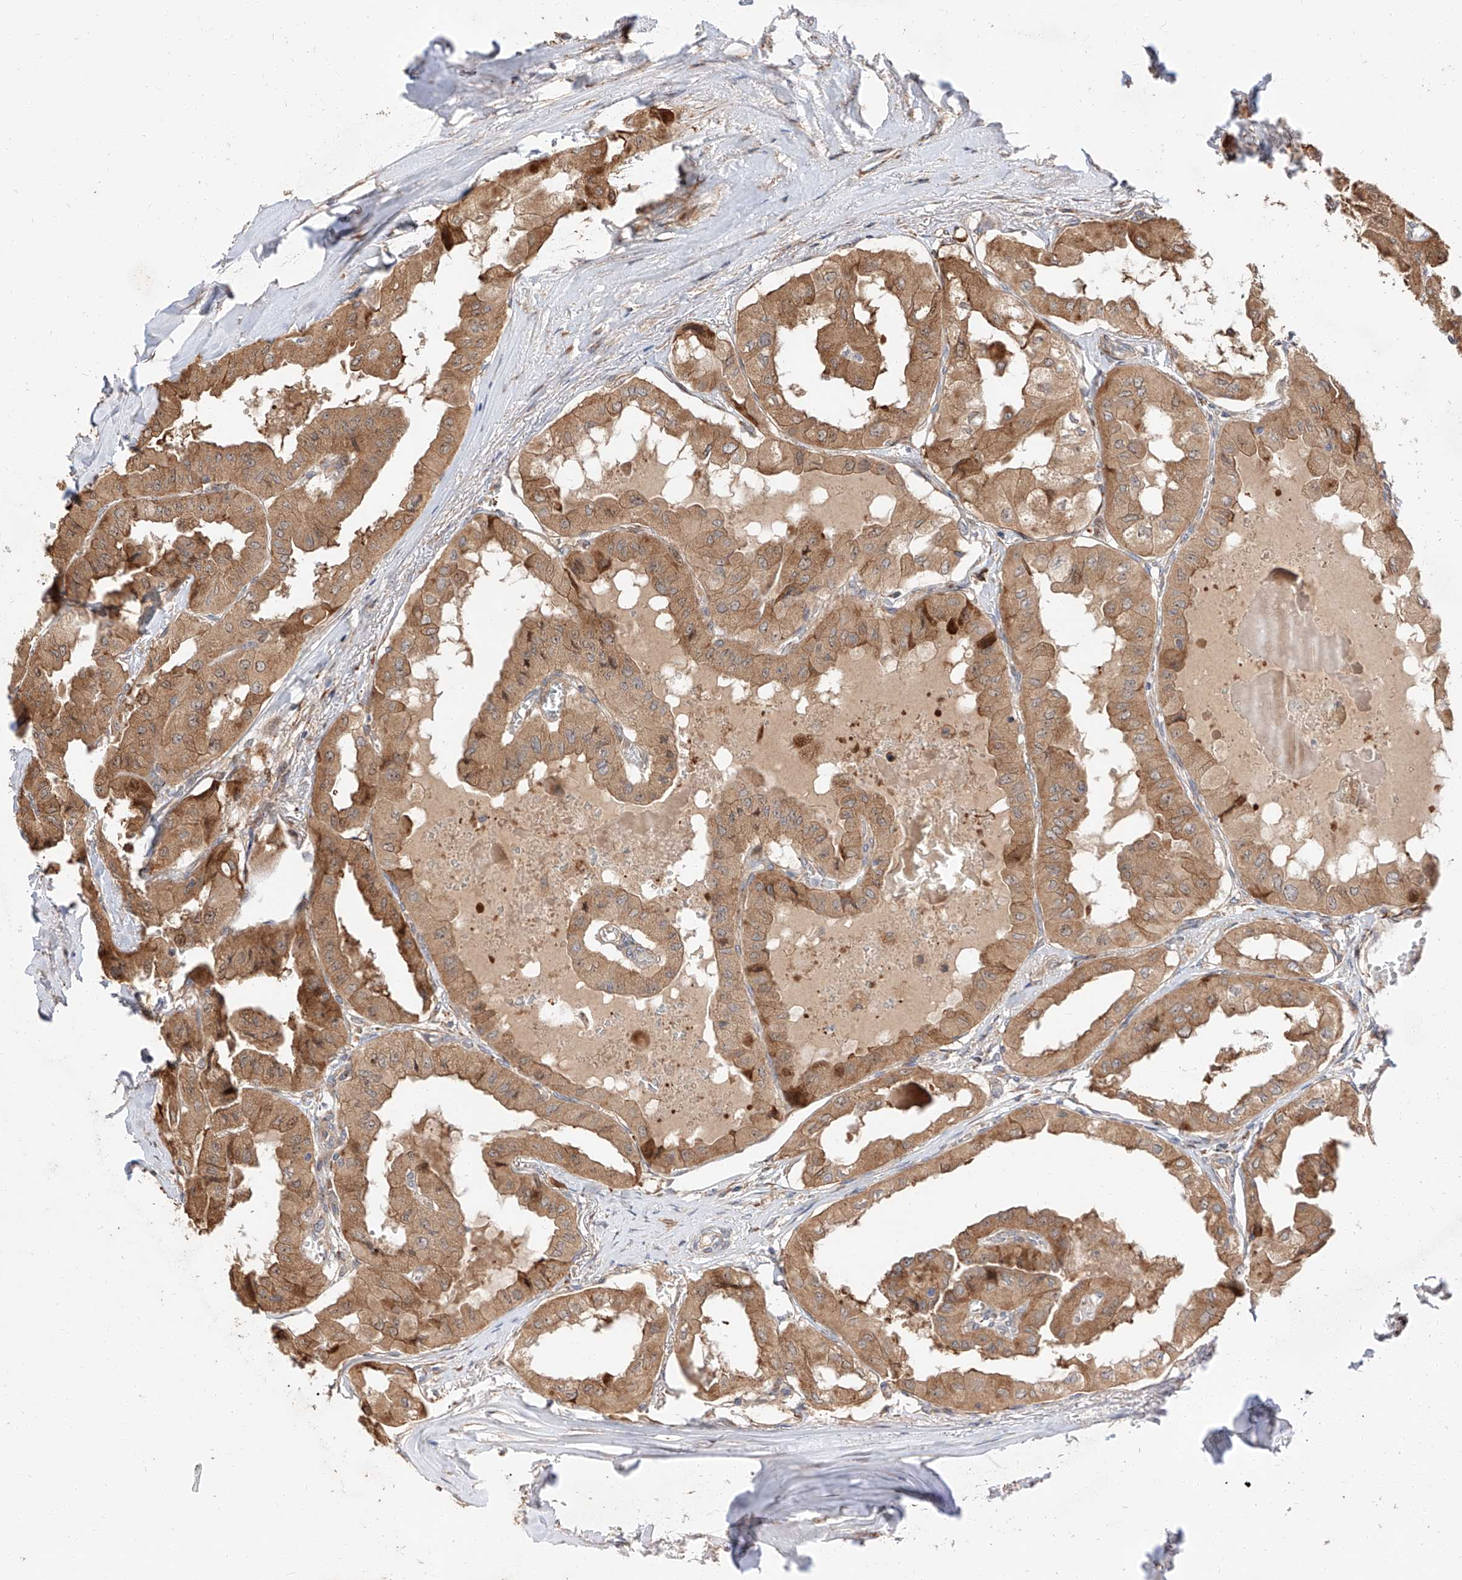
{"staining": {"intensity": "moderate", "quantity": ">75%", "location": "cytoplasmic/membranous"}, "tissue": "thyroid cancer", "cell_type": "Tumor cells", "image_type": "cancer", "snomed": [{"axis": "morphology", "description": "Papillary adenocarcinoma, NOS"}, {"axis": "topography", "description": "Thyroid gland"}], "caption": "The image shows immunohistochemical staining of papillary adenocarcinoma (thyroid). There is moderate cytoplasmic/membranous positivity is appreciated in approximately >75% of tumor cells.", "gene": "DIRAS3", "patient": {"sex": "female", "age": 59}}